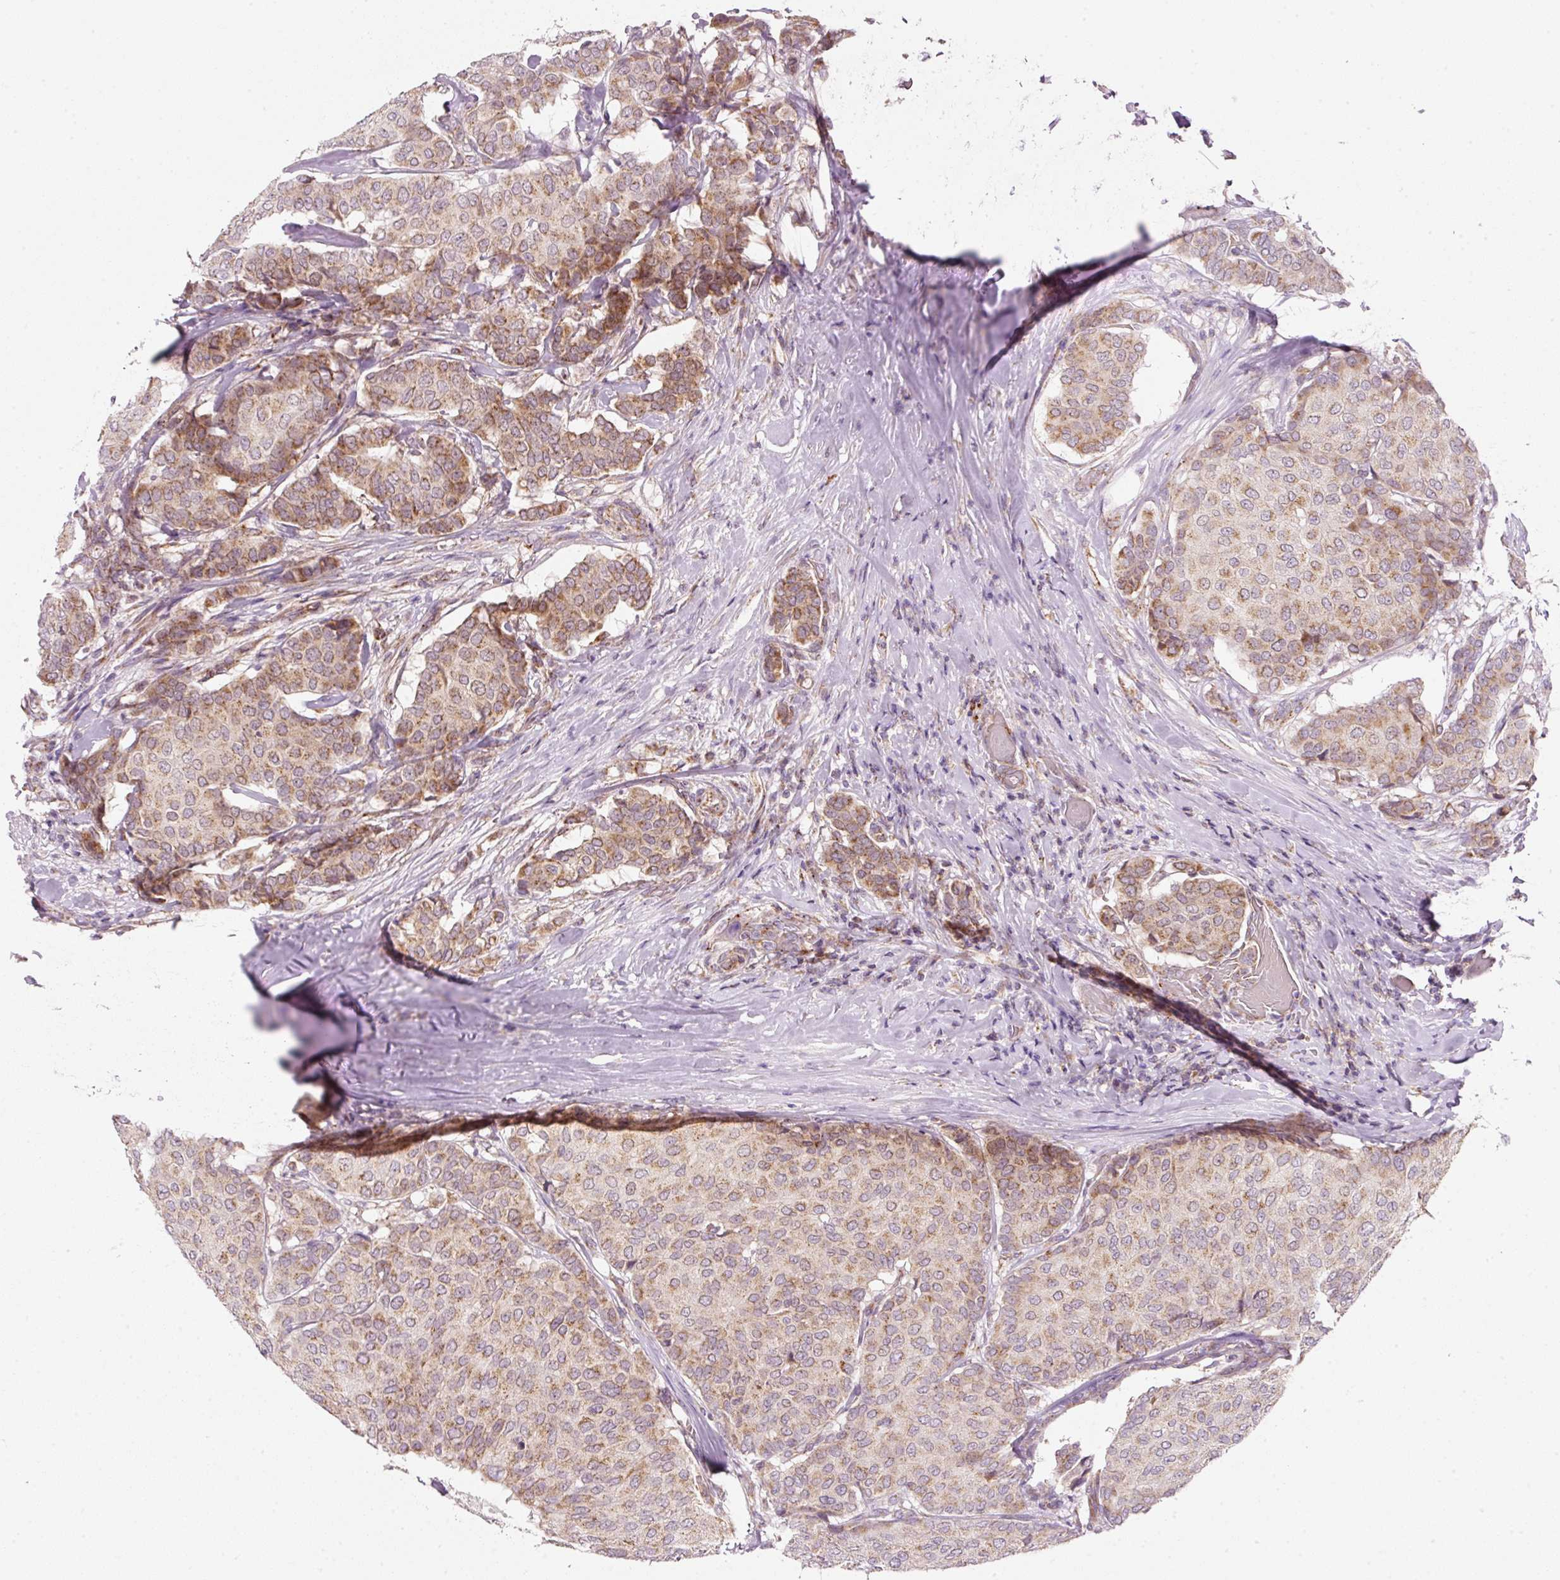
{"staining": {"intensity": "moderate", "quantity": ">75%", "location": "cytoplasmic/membranous"}, "tissue": "breast cancer", "cell_type": "Tumor cells", "image_type": "cancer", "snomed": [{"axis": "morphology", "description": "Duct carcinoma"}, {"axis": "topography", "description": "Breast"}], "caption": "IHC of intraductal carcinoma (breast) shows medium levels of moderate cytoplasmic/membranous expression in about >75% of tumor cells.", "gene": "FAM78B", "patient": {"sex": "female", "age": 75}}